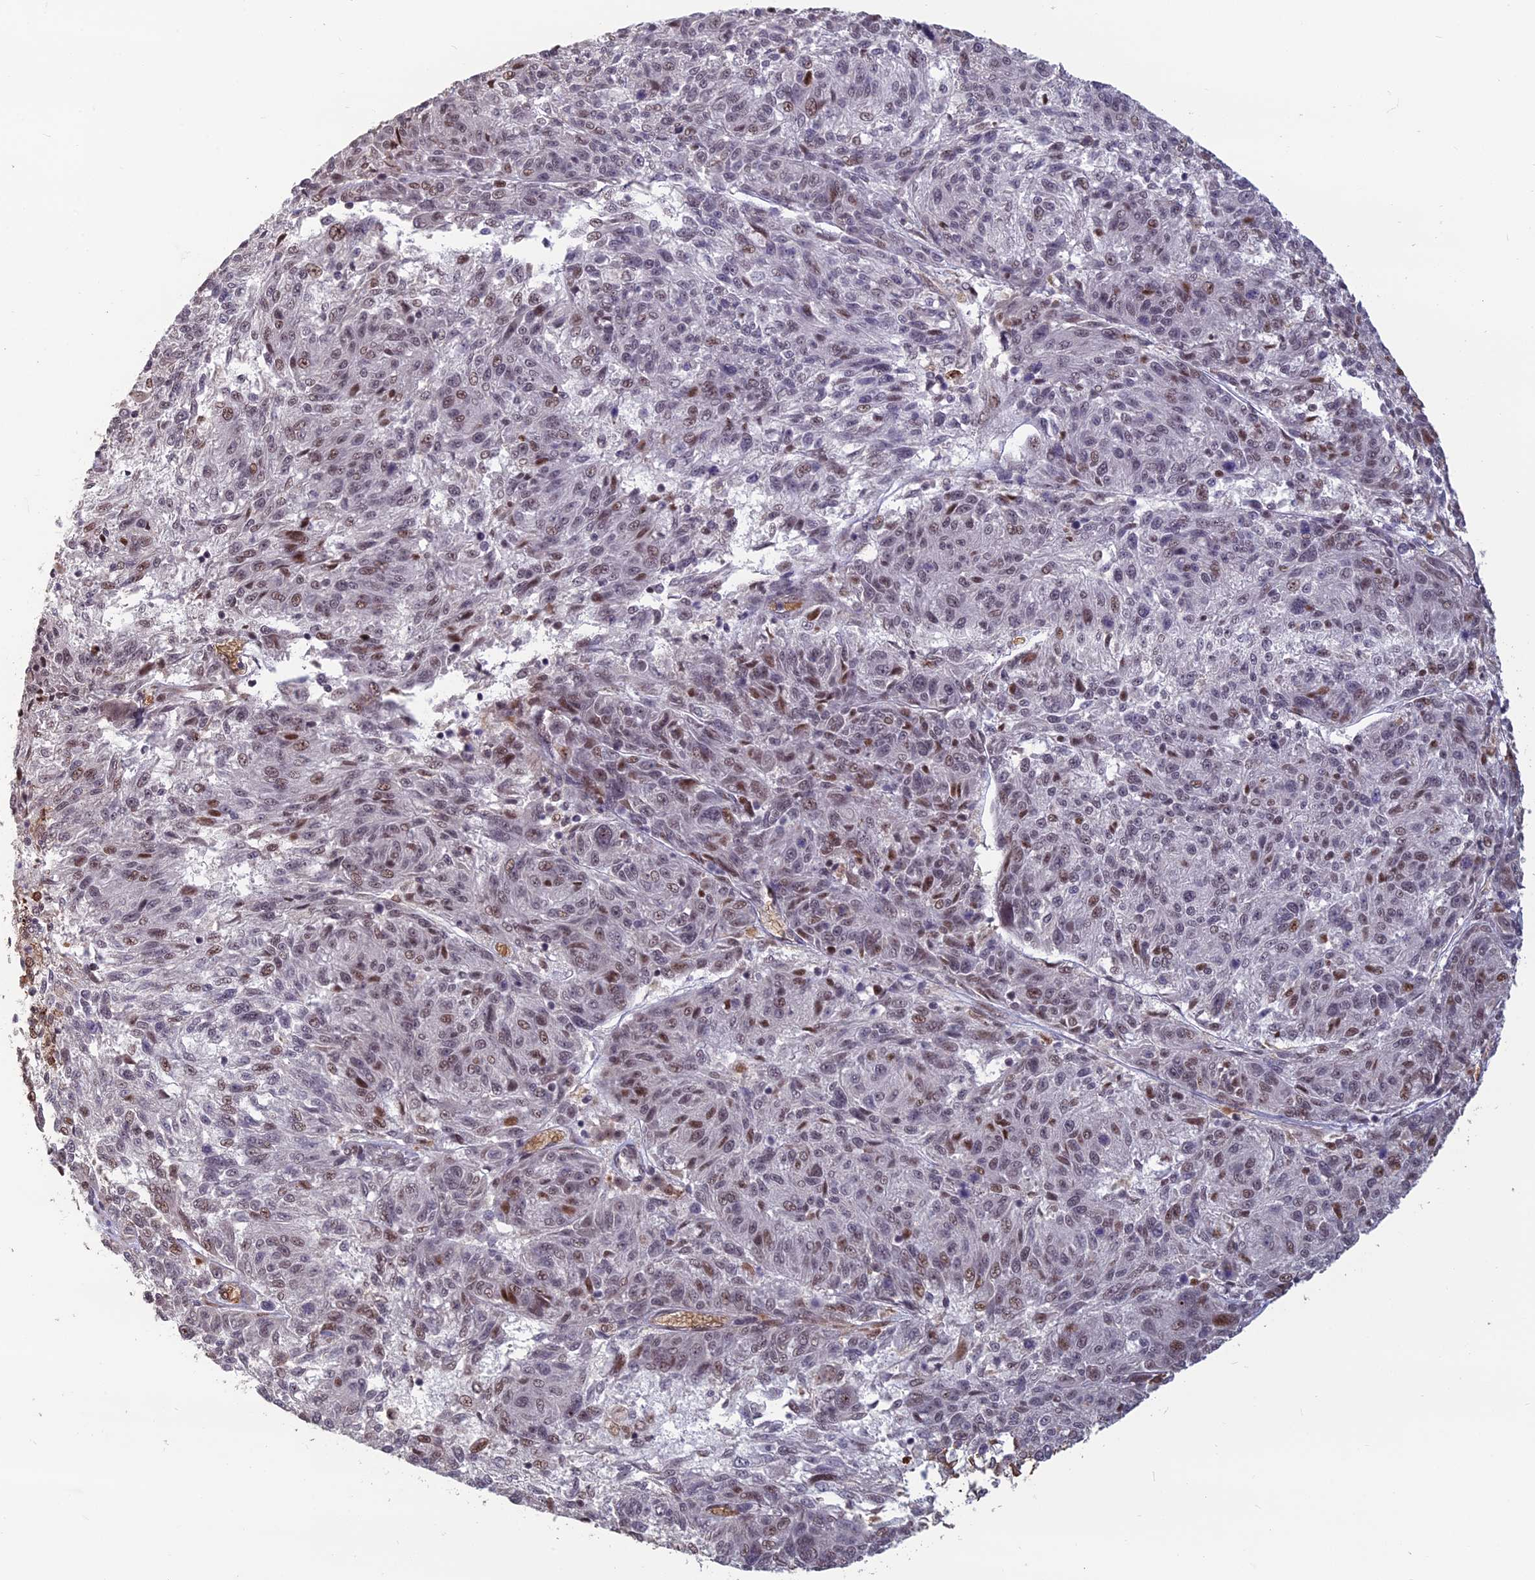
{"staining": {"intensity": "moderate", "quantity": "25%-75%", "location": "nuclear"}, "tissue": "melanoma", "cell_type": "Tumor cells", "image_type": "cancer", "snomed": [{"axis": "morphology", "description": "Malignant melanoma, NOS"}, {"axis": "topography", "description": "Skin"}], "caption": "The image reveals staining of malignant melanoma, revealing moderate nuclear protein expression (brown color) within tumor cells.", "gene": "MFAP1", "patient": {"sex": "male", "age": 53}}